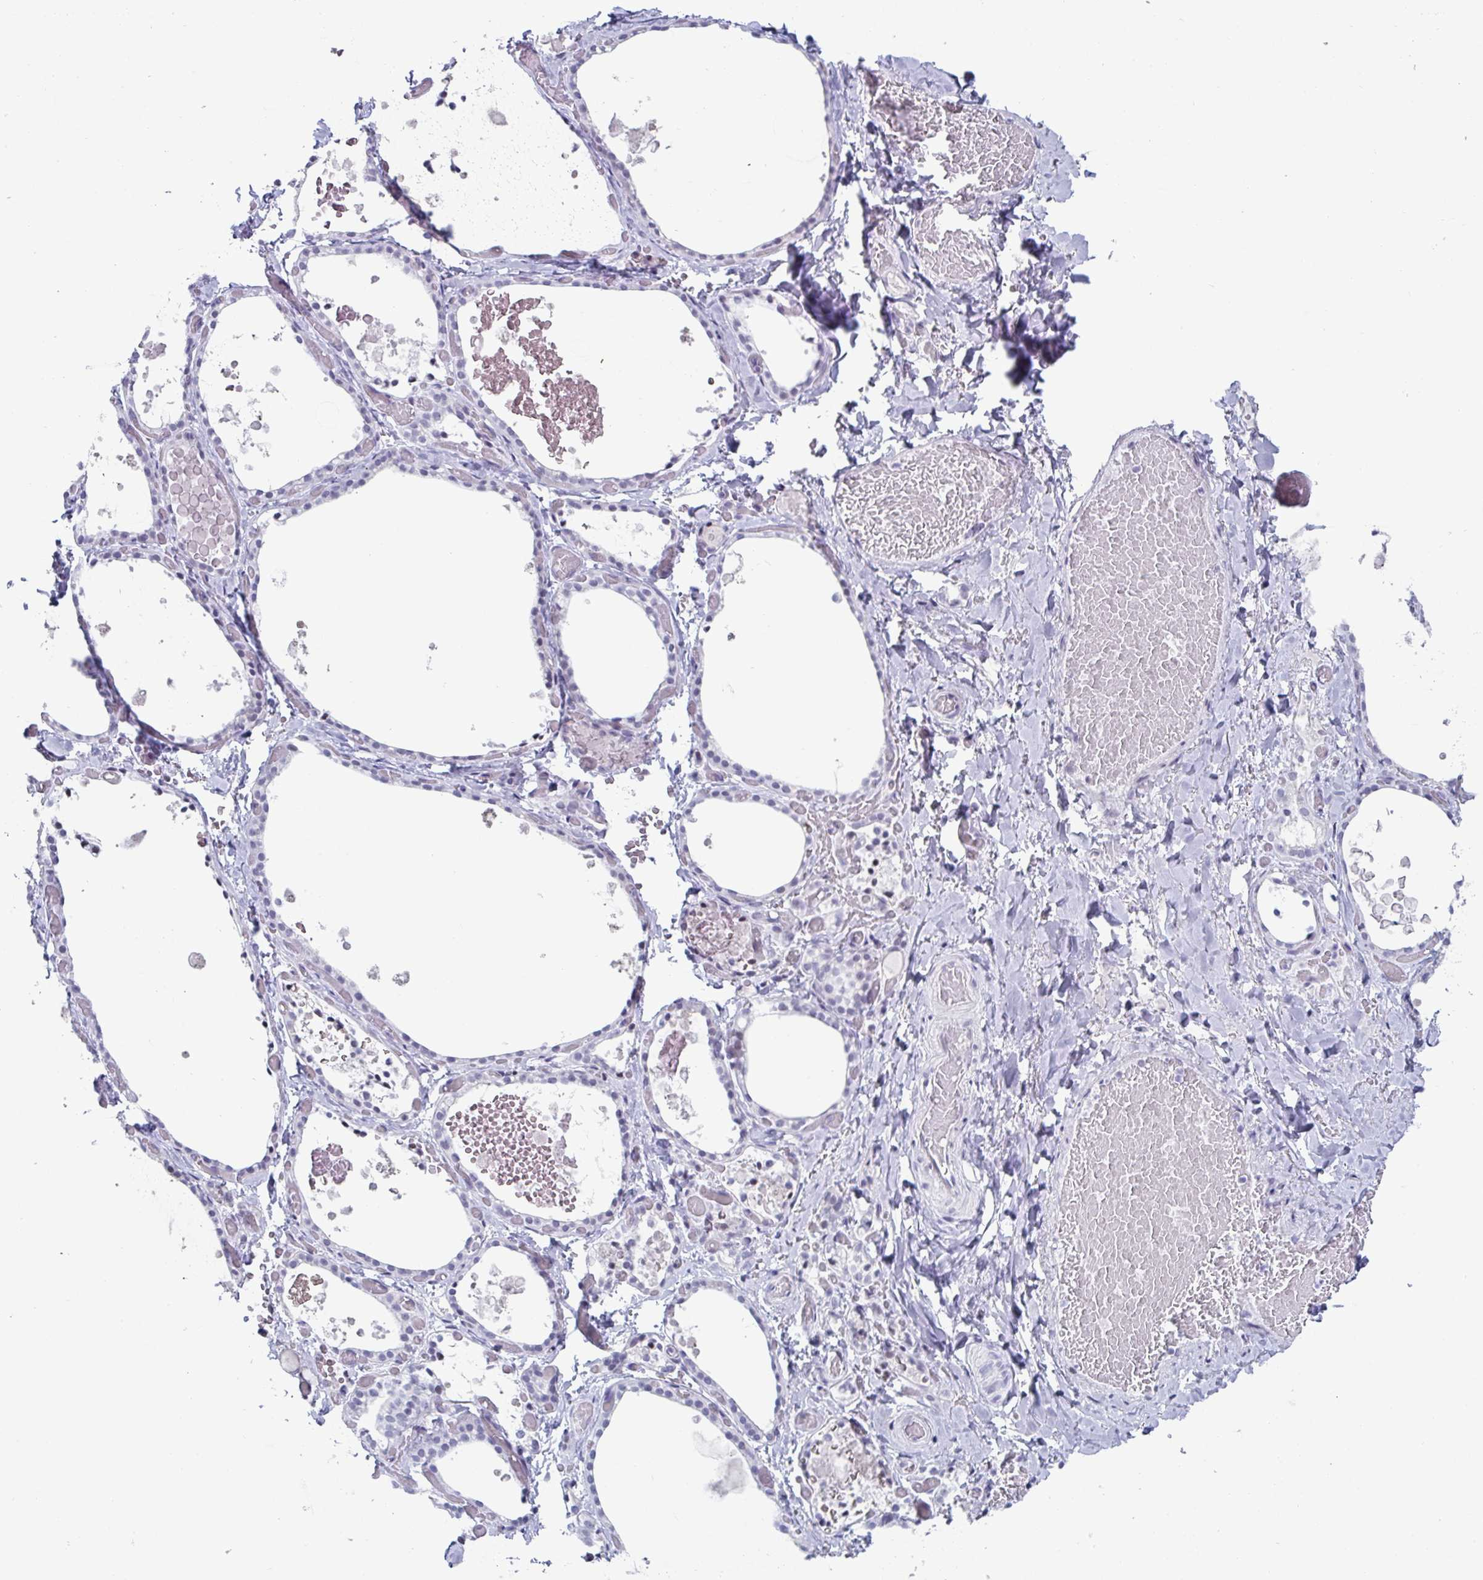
{"staining": {"intensity": "negative", "quantity": "none", "location": "none"}, "tissue": "thyroid gland", "cell_type": "Glandular cells", "image_type": "normal", "snomed": [{"axis": "morphology", "description": "Normal tissue, NOS"}, {"axis": "topography", "description": "Thyroid gland"}], "caption": "Photomicrograph shows no significant protein expression in glandular cells of benign thyroid gland.", "gene": "VSIG10L", "patient": {"sex": "female", "age": 56}}